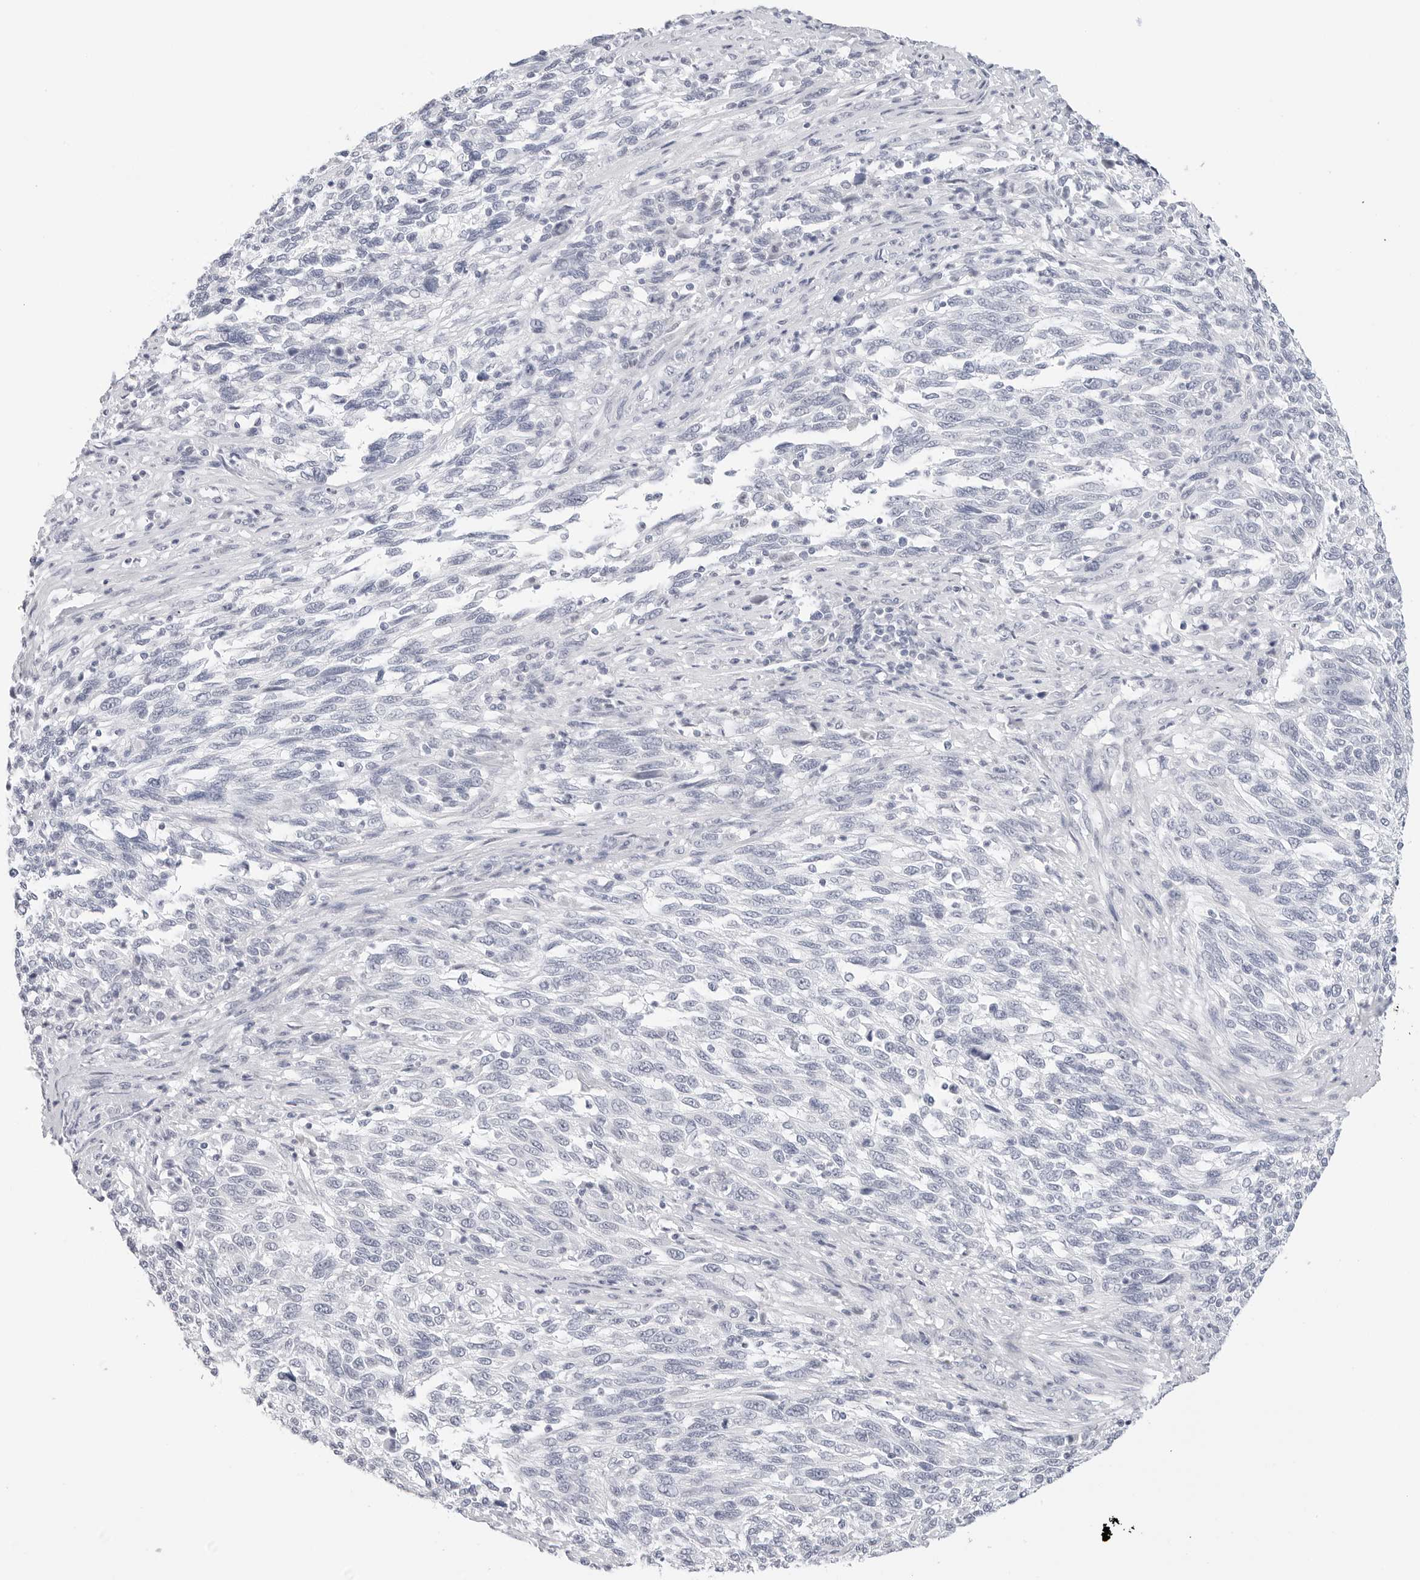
{"staining": {"intensity": "negative", "quantity": "none", "location": "none"}, "tissue": "melanoma", "cell_type": "Tumor cells", "image_type": "cancer", "snomed": [{"axis": "morphology", "description": "Malignant melanoma, Metastatic site"}, {"axis": "topography", "description": "Lymph node"}], "caption": "There is no significant positivity in tumor cells of melanoma.", "gene": "HMGCS2", "patient": {"sex": "male", "age": 61}}